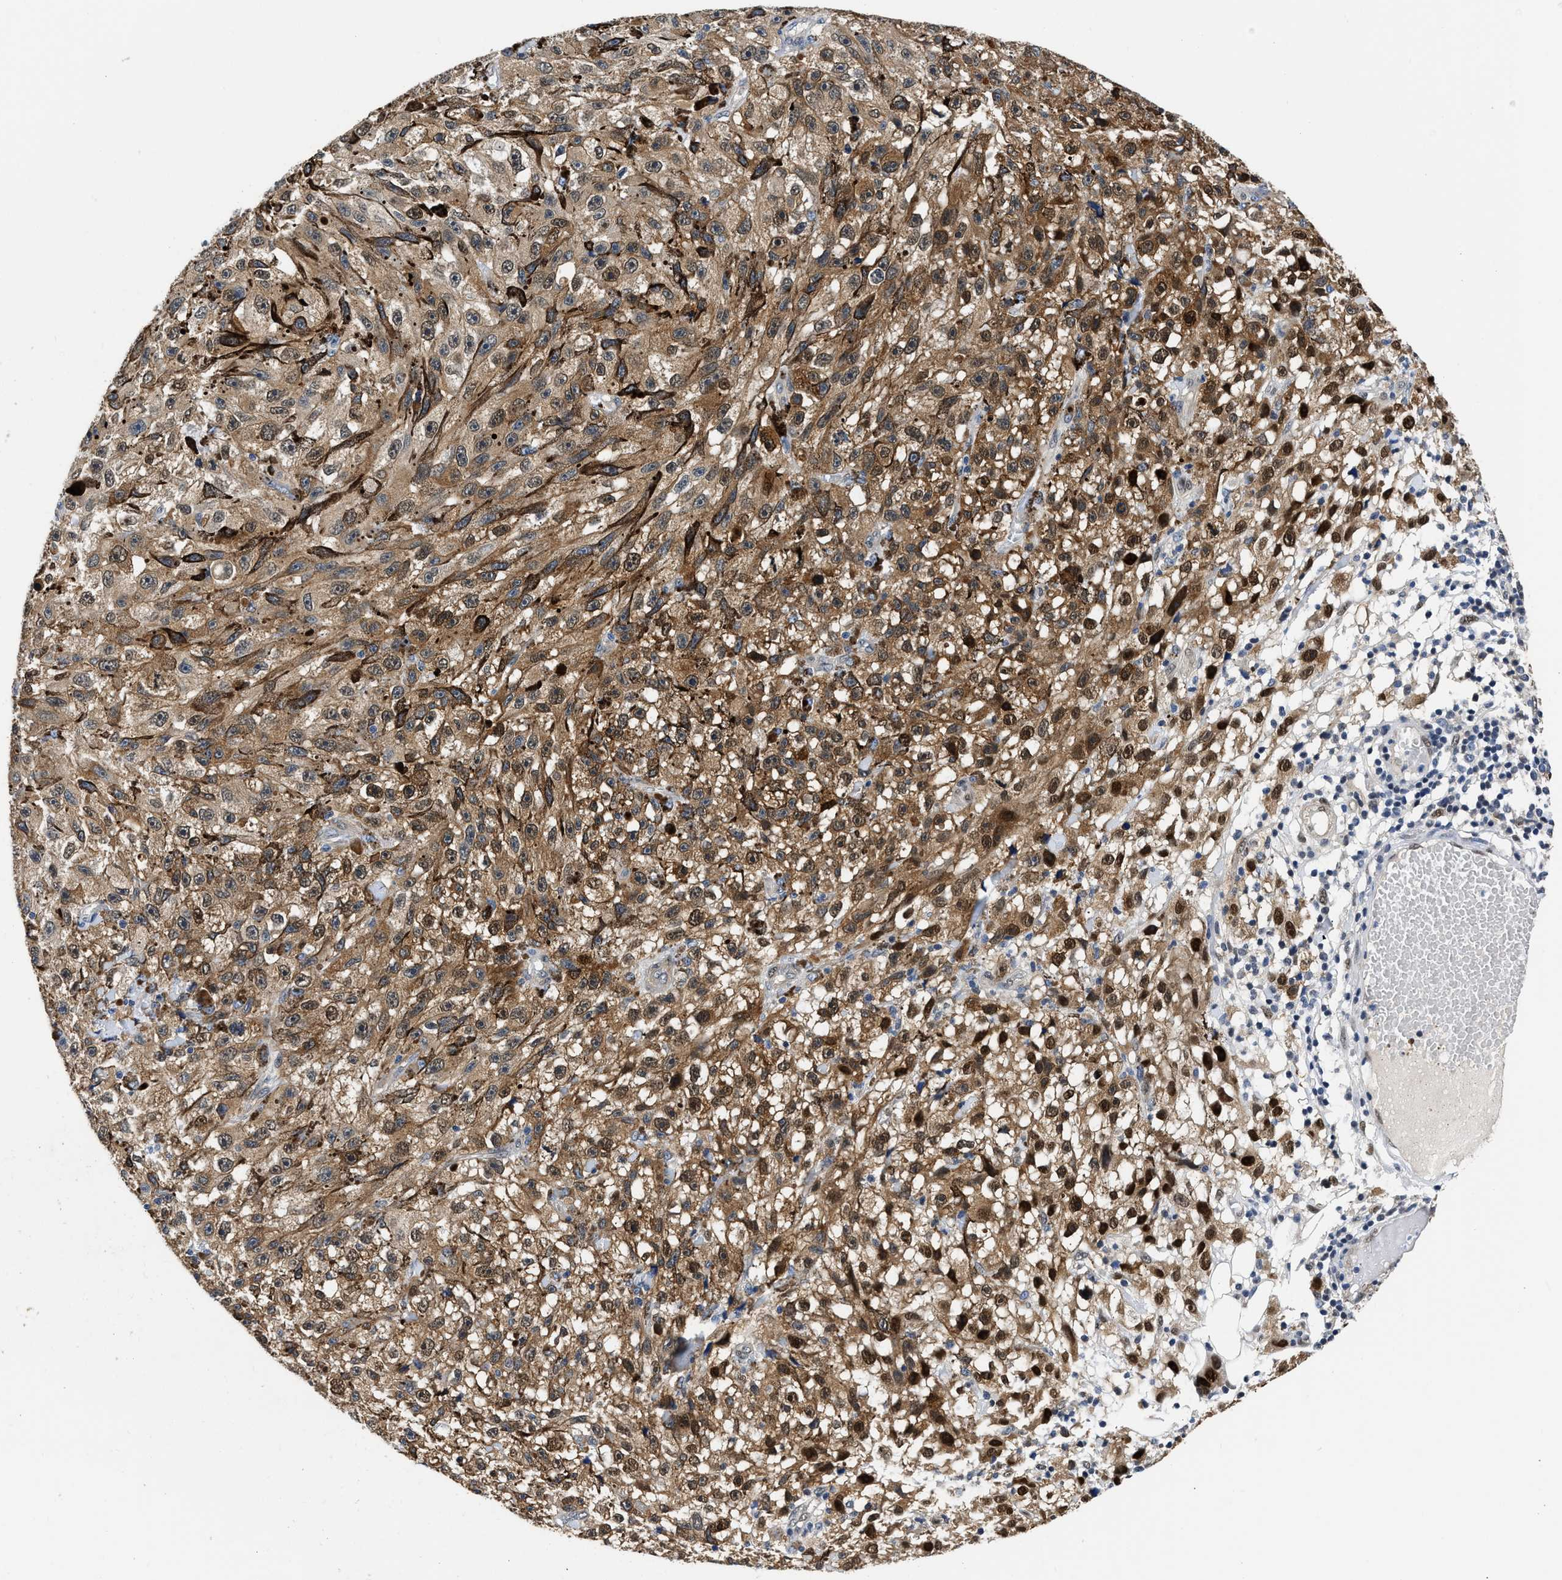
{"staining": {"intensity": "moderate", "quantity": ">75%", "location": "cytoplasmic/membranous,nuclear"}, "tissue": "melanoma", "cell_type": "Tumor cells", "image_type": "cancer", "snomed": [{"axis": "morphology", "description": "Malignant melanoma, NOS"}, {"axis": "topography", "description": "Skin"}], "caption": "Brown immunohistochemical staining in human melanoma exhibits moderate cytoplasmic/membranous and nuclear positivity in about >75% of tumor cells.", "gene": "XPO5", "patient": {"sex": "female", "age": 104}}